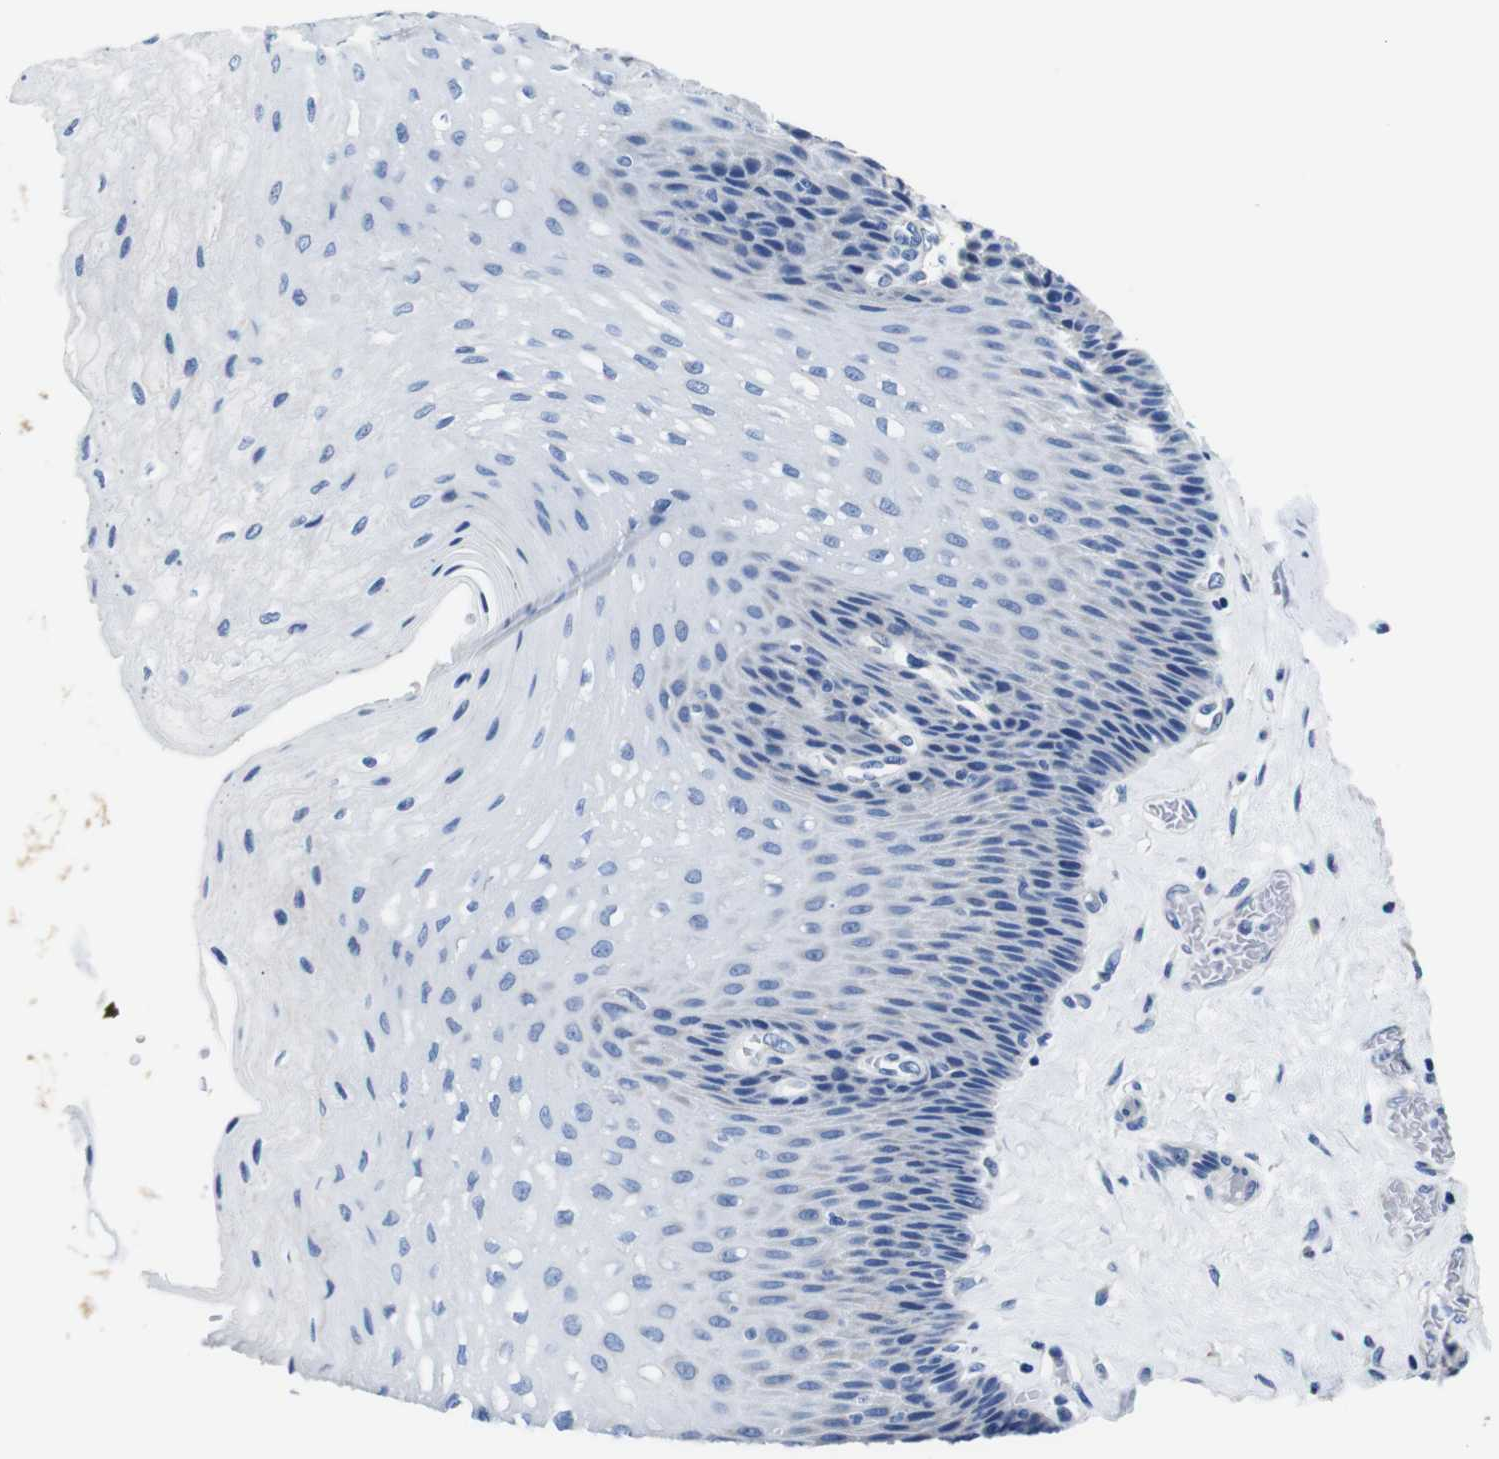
{"staining": {"intensity": "negative", "quantity": "none", "location": "none"}, "tissue": "esophagus", "cell_type": "Squamous epithelial cells", "image_type": "normal", "snomed": [{"axis": "morphology", "description": "Normal tissue, NOS"}, {"axis": "topography", "description": "Esophagus"}], "caption": "This is an immunohistochemistry image of unremarkable human esophagus. There is no expression in squamous epithelial cells.", "gene": "SNX19", "patient": {"sex": "female", "age": 72}}